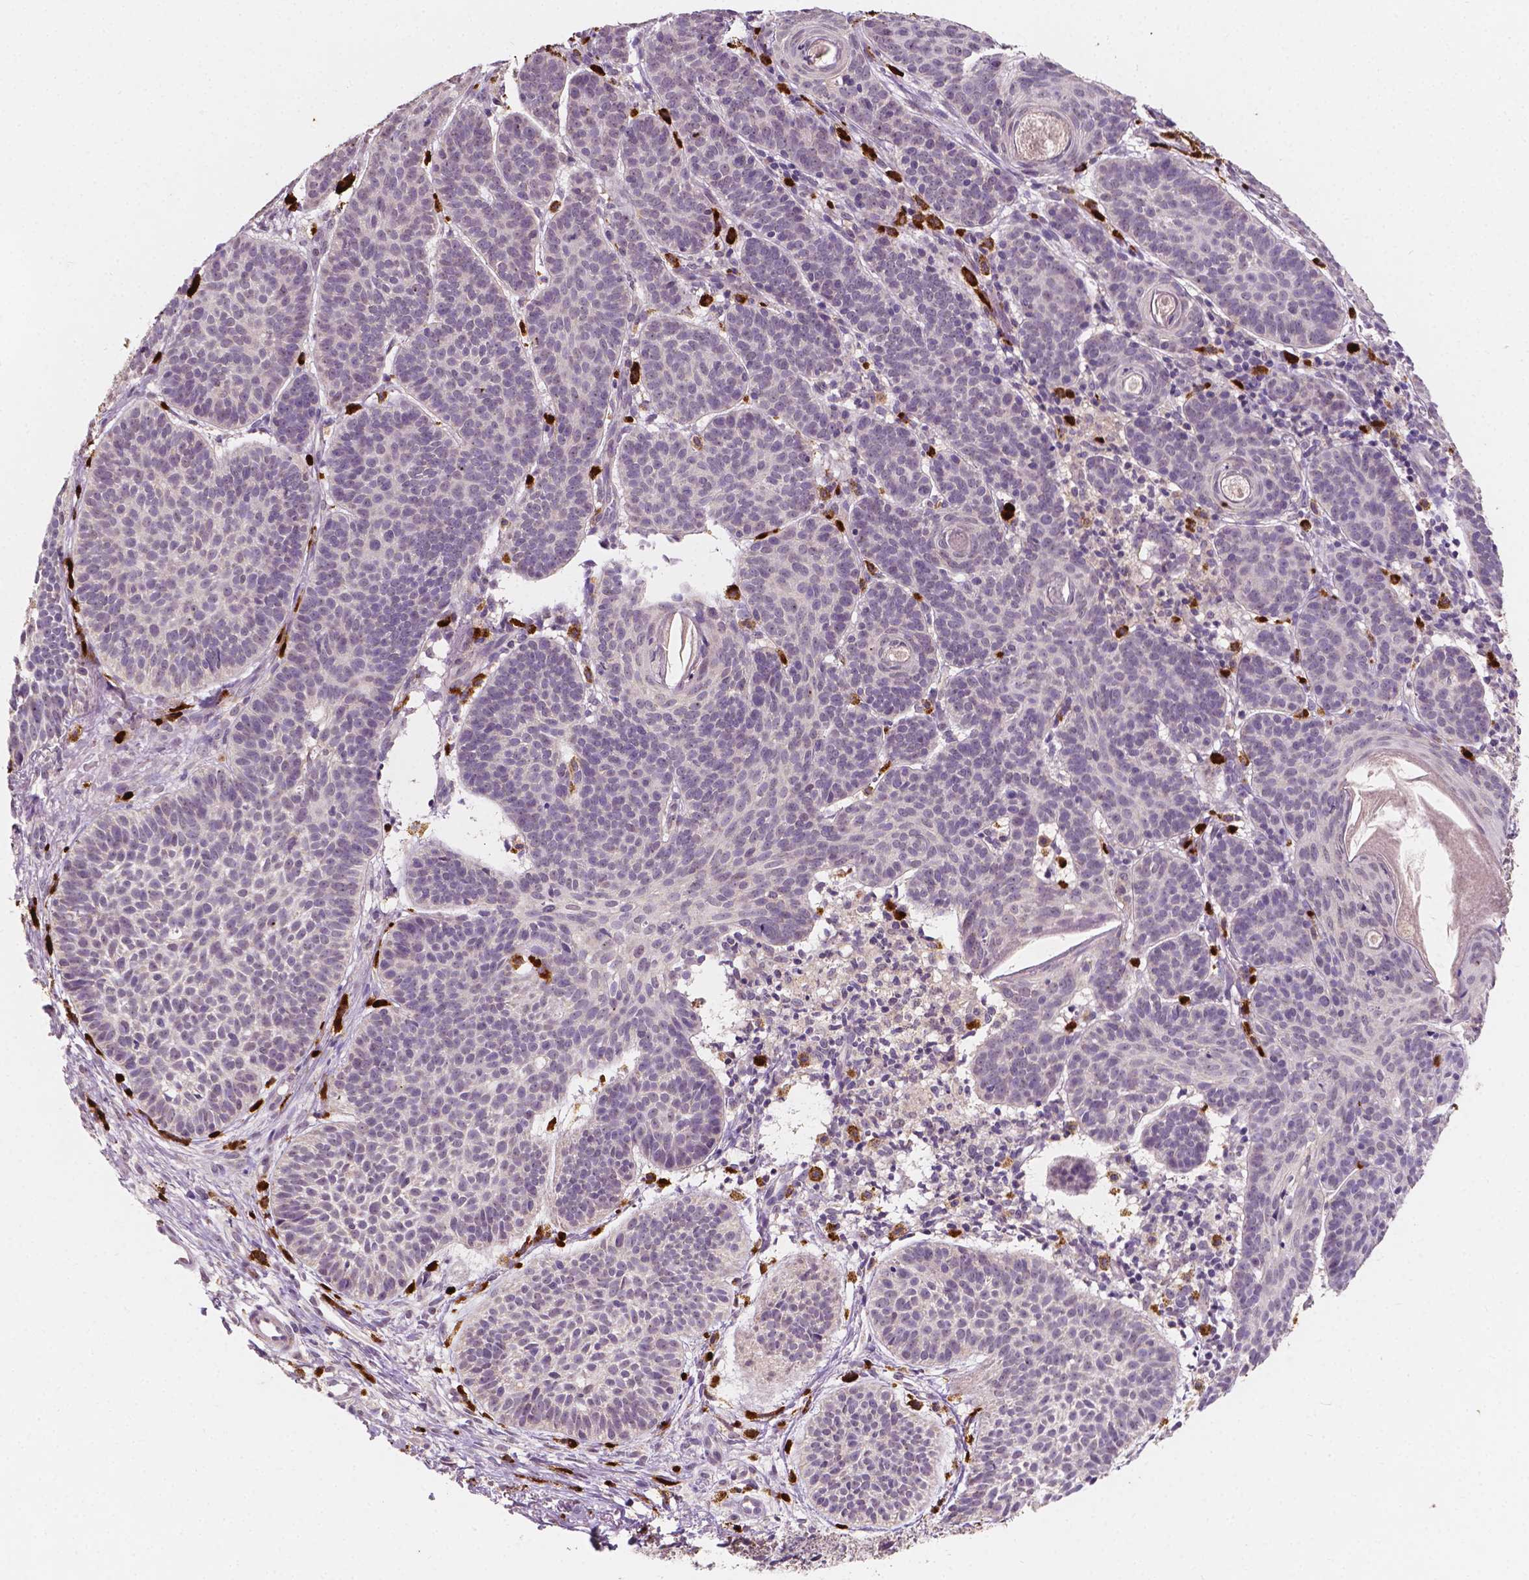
{"staining": {"intensity": "negative", "quantity": "none", "location": "none"}, "tissue": "skin cancer", "cell_type": "Tumor cells", "image_type": "cancer", "snomed": [{"axis": "morphology", "description": "Basal cell carcinoma"}, {"axis": "topography", "description": "Skin"}], "caption": "Tumor cells show no significant positivity in skin cancer.", "gene": "SIRT2", "patient": {"sex": "male", "age": 72}}